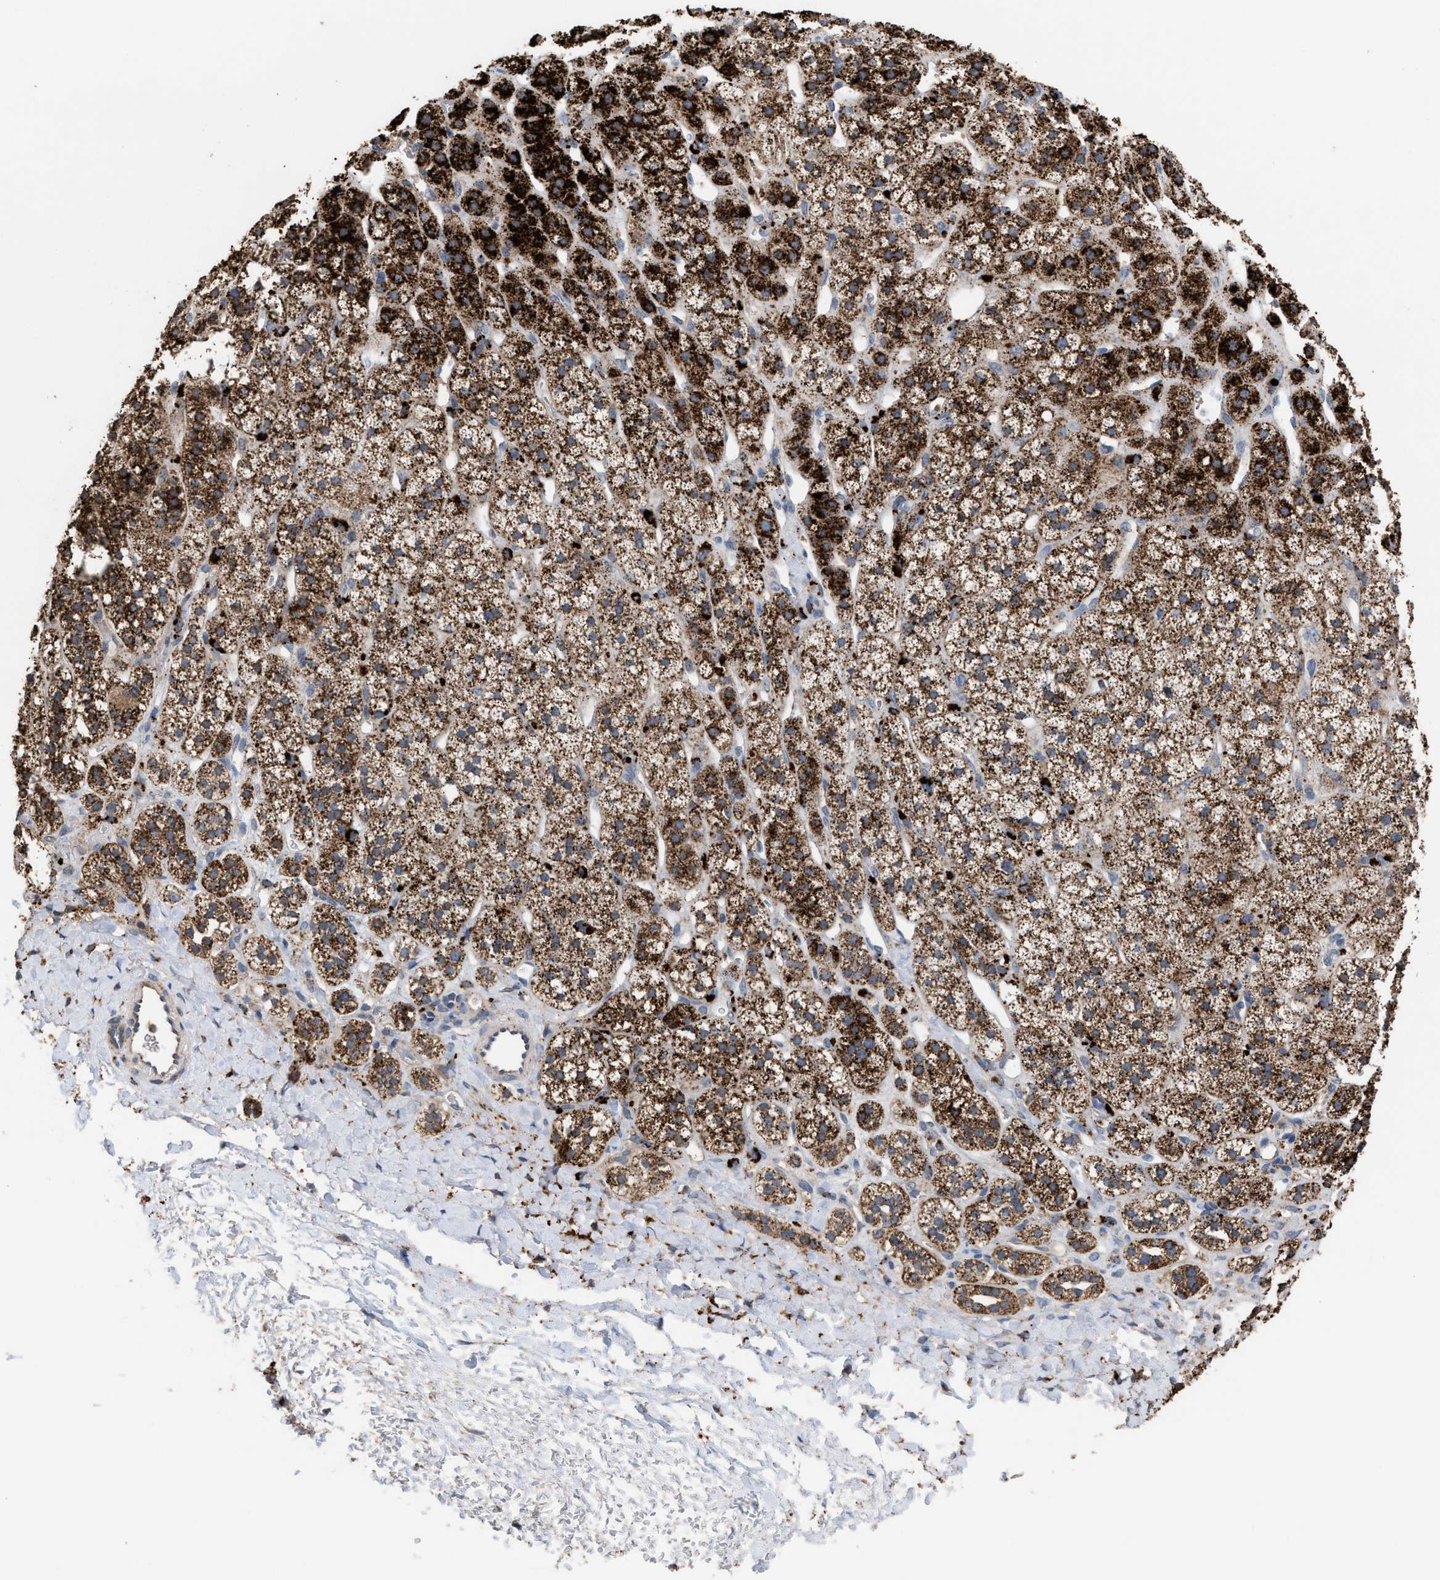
{"staining": {"intensity": "strong", "quantity": ">75%", "location": "cytoplasmic/membranous"}, "tissue": "adrenal gland", "cell_type": "Glandular cells", "image_type": "normal", "snomed": [{"axis": "morphology", "description": "Normal tissue, NOS"}, {"axis": "topography", "description": "Adrenal gland"}], "caption": "Protein expression analysis of normal human adrenal gland reveals strong cytoplasmic/membranous expression in approximately >75% of glandular cells.", "gene": "ELMO3", "patient": {"sex": "male", "age": 56}}